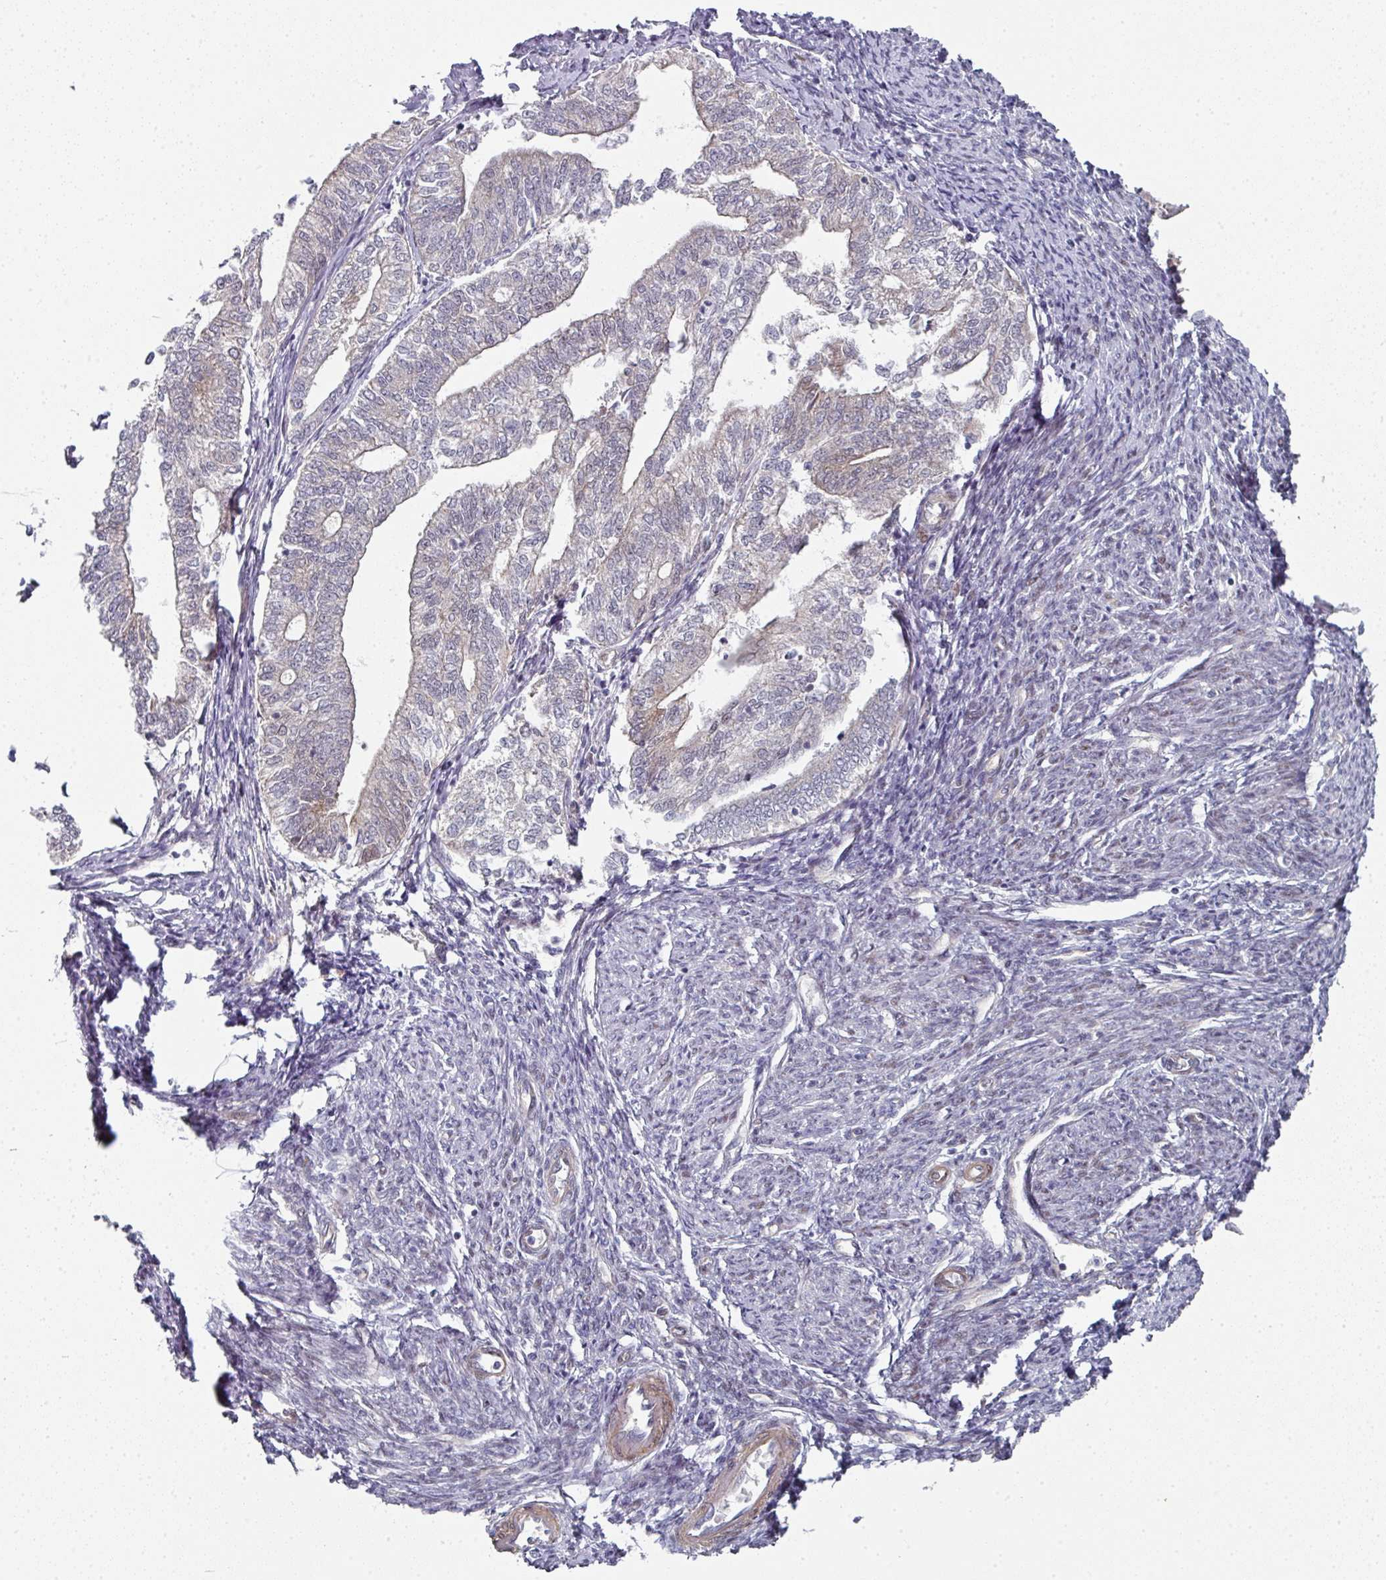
{"staining": {"intensity": "weak", "quantity": "25%-75%", "location": "nuclear"}, "tissue": "smooth muscle", "cell_type": "Smooth muscle cells", "image_type": "normal", "snomed": [{"axis": "morphology", "description": "Normal tissue, NOS"}, {"axis": "topography", "description": "Smooth muscle"}, {"axis": "topography", "description": "Fallopian tube"}], "caption": "This image shows unremarkable smooth muscle stained with immunohistochemistry (IHC) to label a protein in brown. The nuclear of smooth muscle cells show weak positivity for the protein. Nuclei are counter-stained blue.", "gene": "TMCC1", "patient": {"sex": "female", "age": 59}}